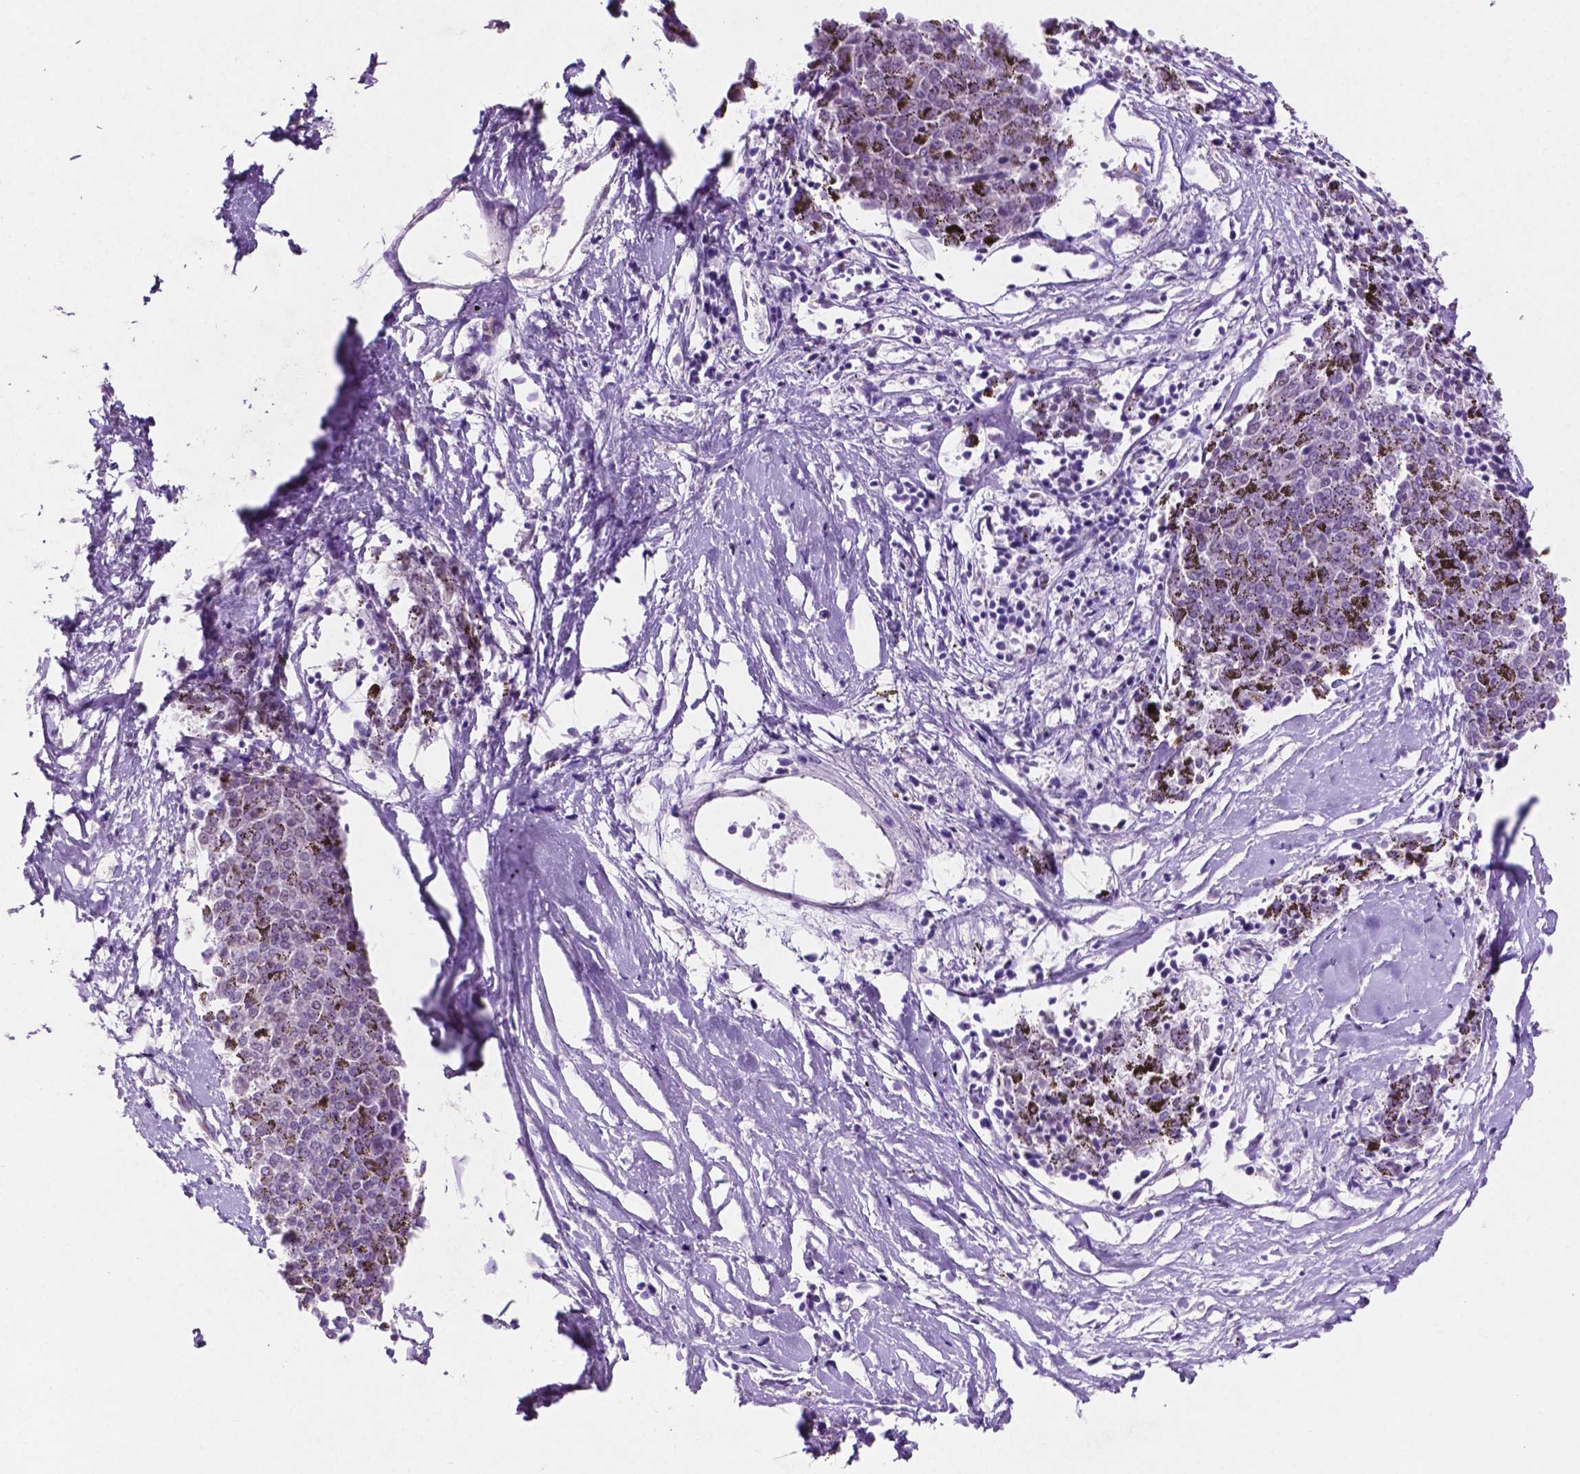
{"staining": {"intensity": "negative", "quantity": "none", "location": "none"}, "tissue": "melanoma", "cell_type": "Tumor cells", "image_type": "cancer", "snomed": [{"axis": "morphology", "description": "Malignant melanoma, NOS"}, {"axis": "topography", "description": "Skin"}], "caption": "Tumor cells show no significant expression in malignant melanoma.", "gene": "ASPG", "patient": {"sex": "female", "age": 72}}